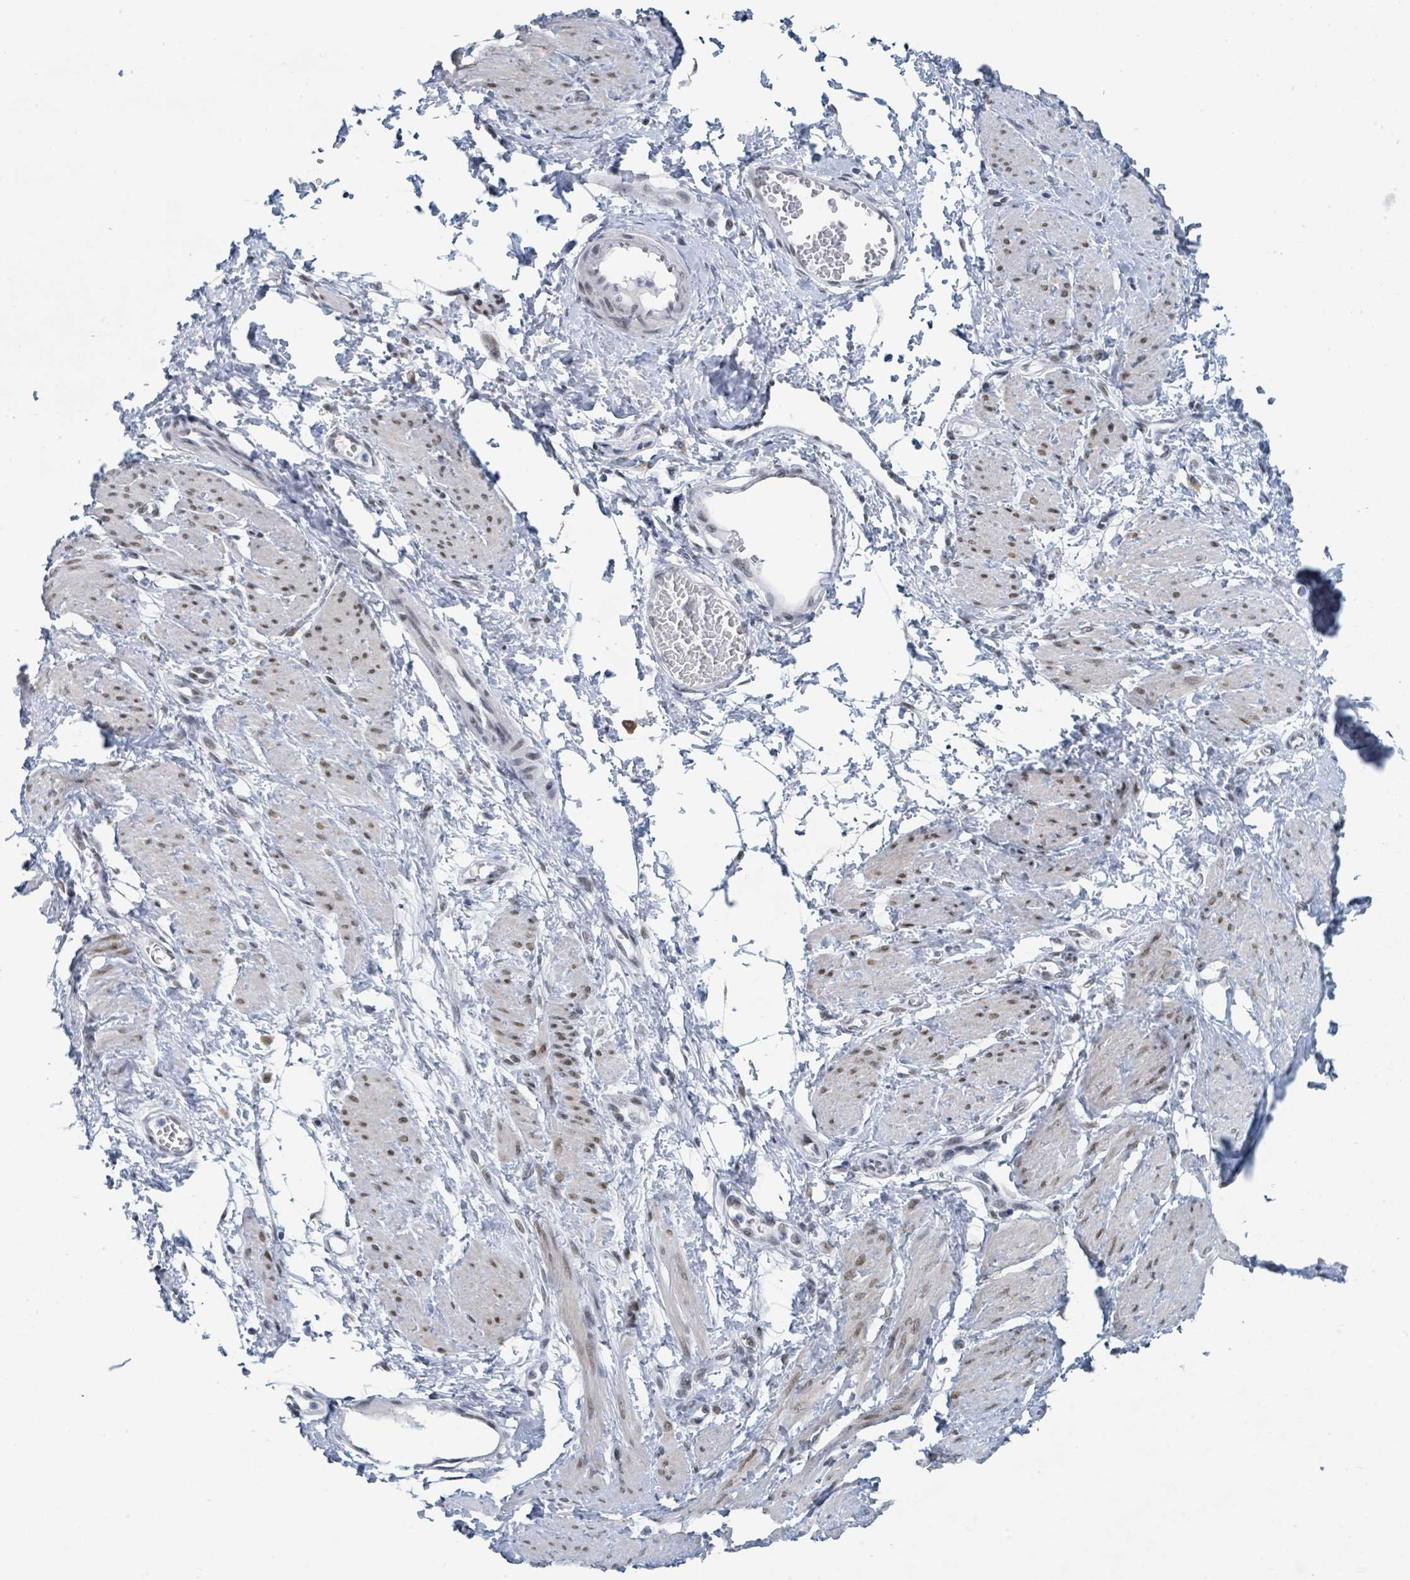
{"staining": {"intensity": "weak", "quantity": "25%-75%", "location": "nuclear"}, "tissue": "smooth muscle", "cell_type": "Smooth muscle cells", "image_type": "normal", "snomed": [{"axis": "morphology", "description": "Normal tissue, NOS"}, {"axis": "topography", "description": "Smooth muscle"}, {"axis": "topography", "description": "Uterus"}], "caption": "A brown stain labels weak nuclear expression of a protein in smooth muscle cells of unremarkable smooth muscle. The staining was performed using DAB (3,3'-diaminobenzidine), with brown indicating positive protein expression. Nuclei are stained blue with hematoxylin.", "gene": "EHMT2", "patient": {"sex": "female", "age": 39}}